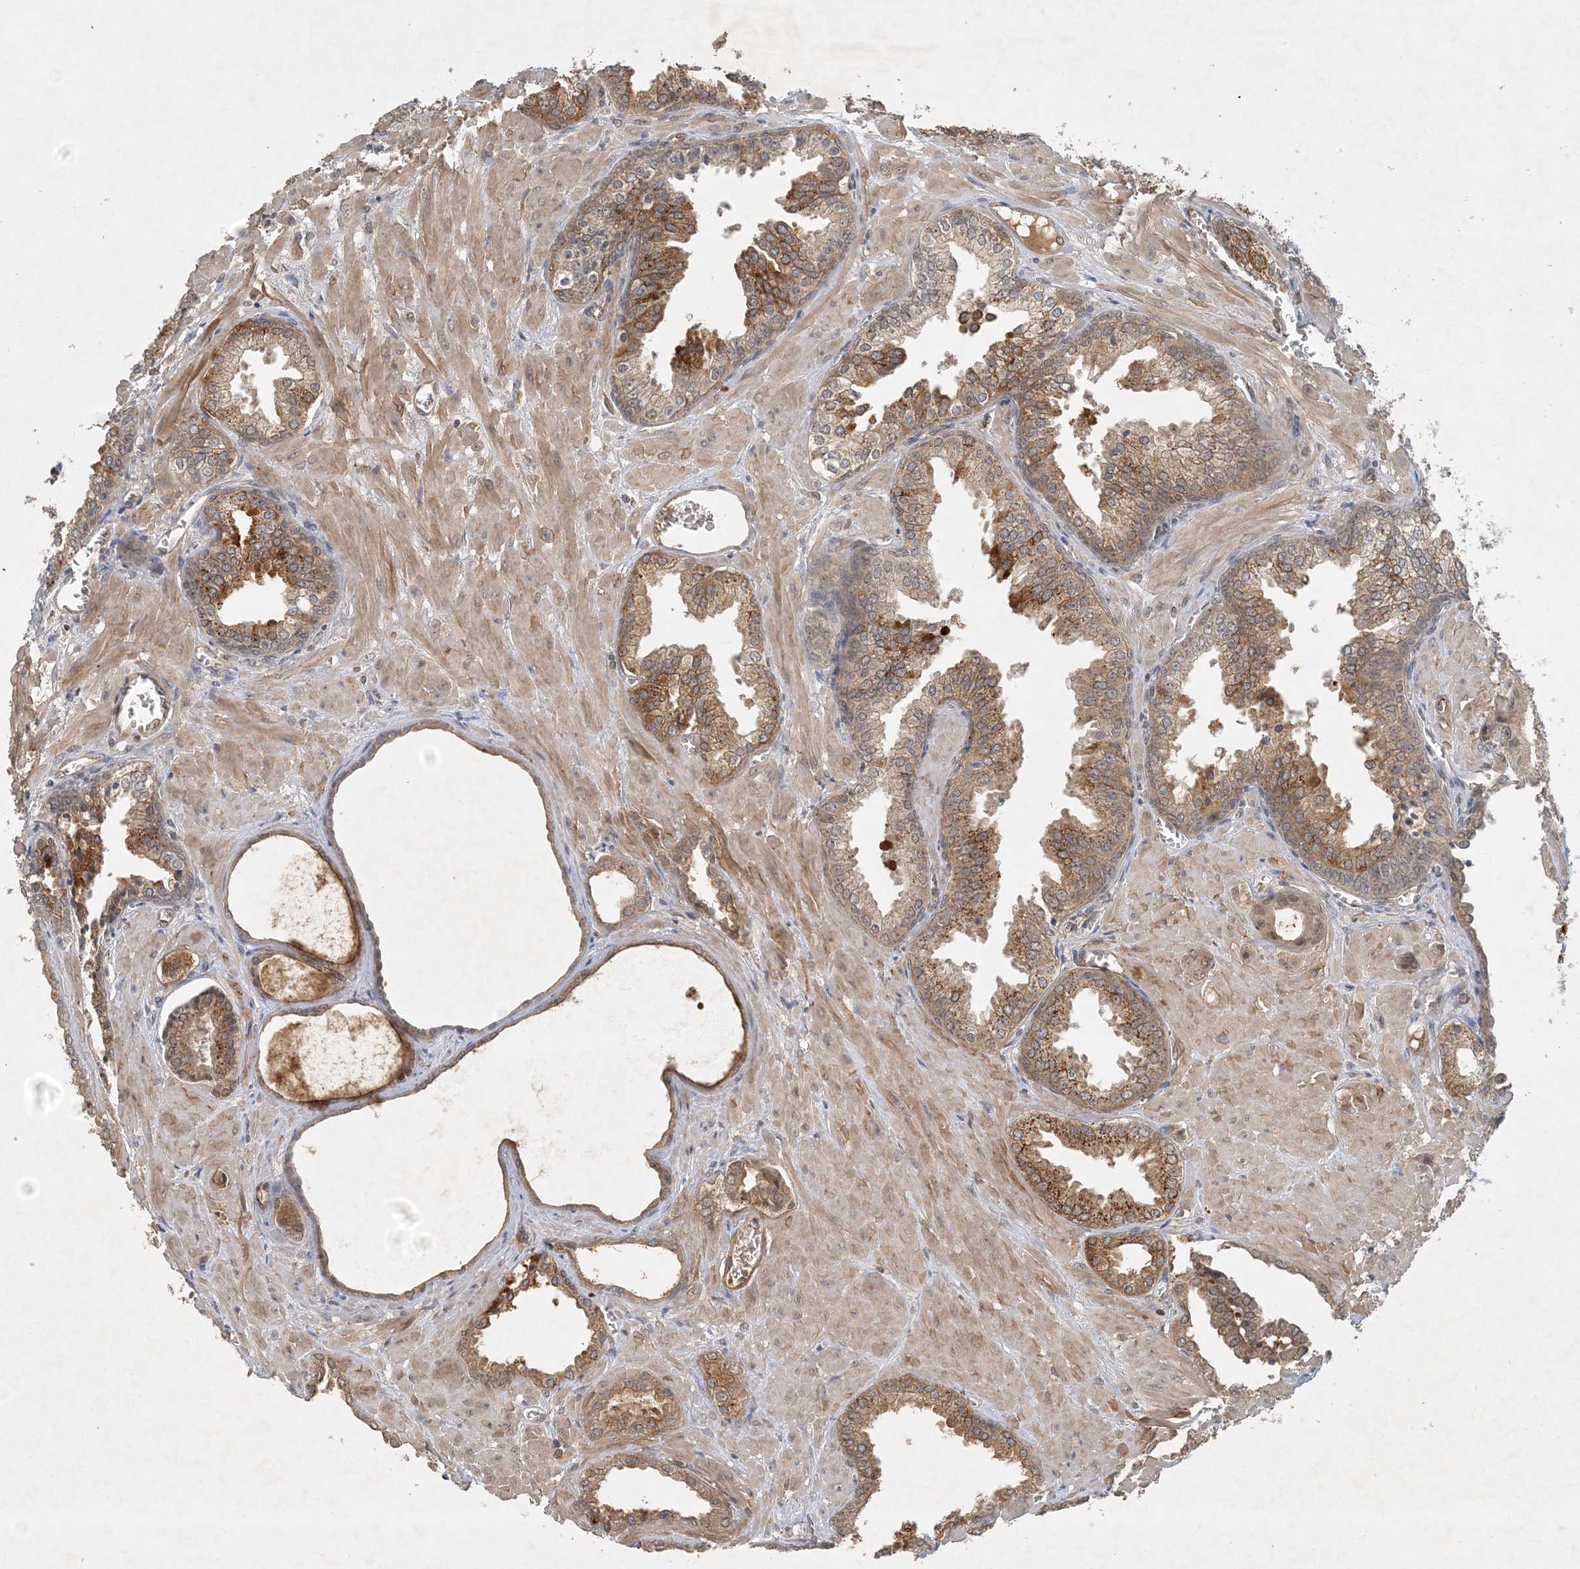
{"staining": {"intensity": "moderate", "quantity": "25%-75%", "location": "cytoplasmic/membranous"}, "tissue": "prostate cancer", "cell_type": "Tumor cells", "image_type": "cancer", "snomed": [{"axis": "morphology", "description": "Adenocarcinoma, Low grade"}, {"axis": "topography", "description": "Prostate"}], "caption": "This is a photomicrograph of immunohistochemistry (IHC) staining of prostate adenocarcinoma (low-grade), which shows moderate expression in the cytoplasmic/membranous of tumor cells.", "gene": "ZCCHC4", "patient": {"sex": "male", "age": 67}}